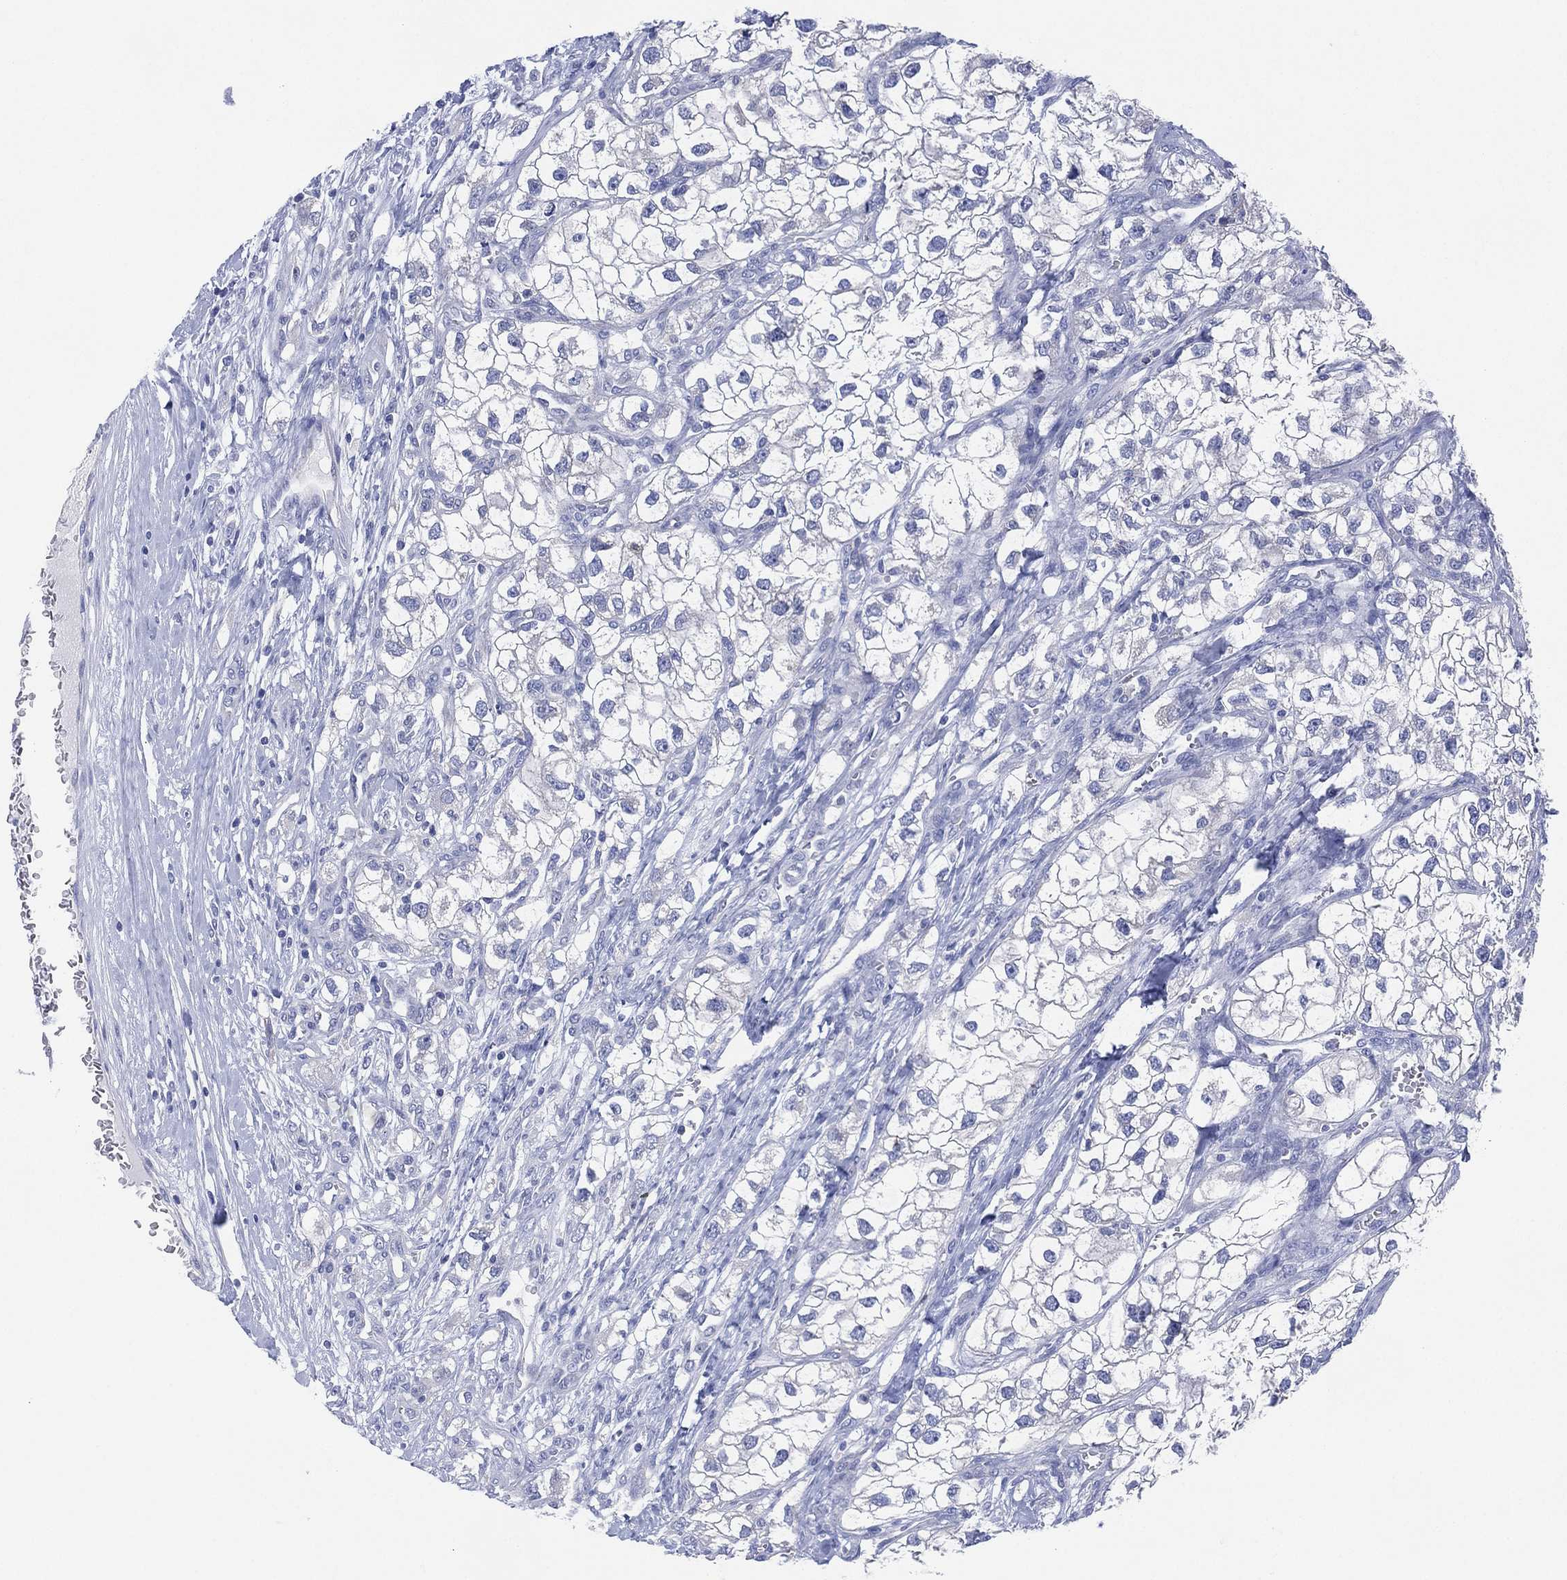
{"staining": {"intensity": "negative", "quantity": "none", "location": "none"}, "tissue": "renal cancer", "cell_type": "Tumor cells", "image_type": "cancer", "snomed": [{"axis": "morphology", "description": "Adenocarcinoma, NOS"}, {"axis": "topography", "description": "Kidney"}], "caption": "Photomicrograph shows no protein expression in tumor cells of renal cancer tissue.", "gene": "CHRNA3", "patient": {"sex": "male", "age": 59}}